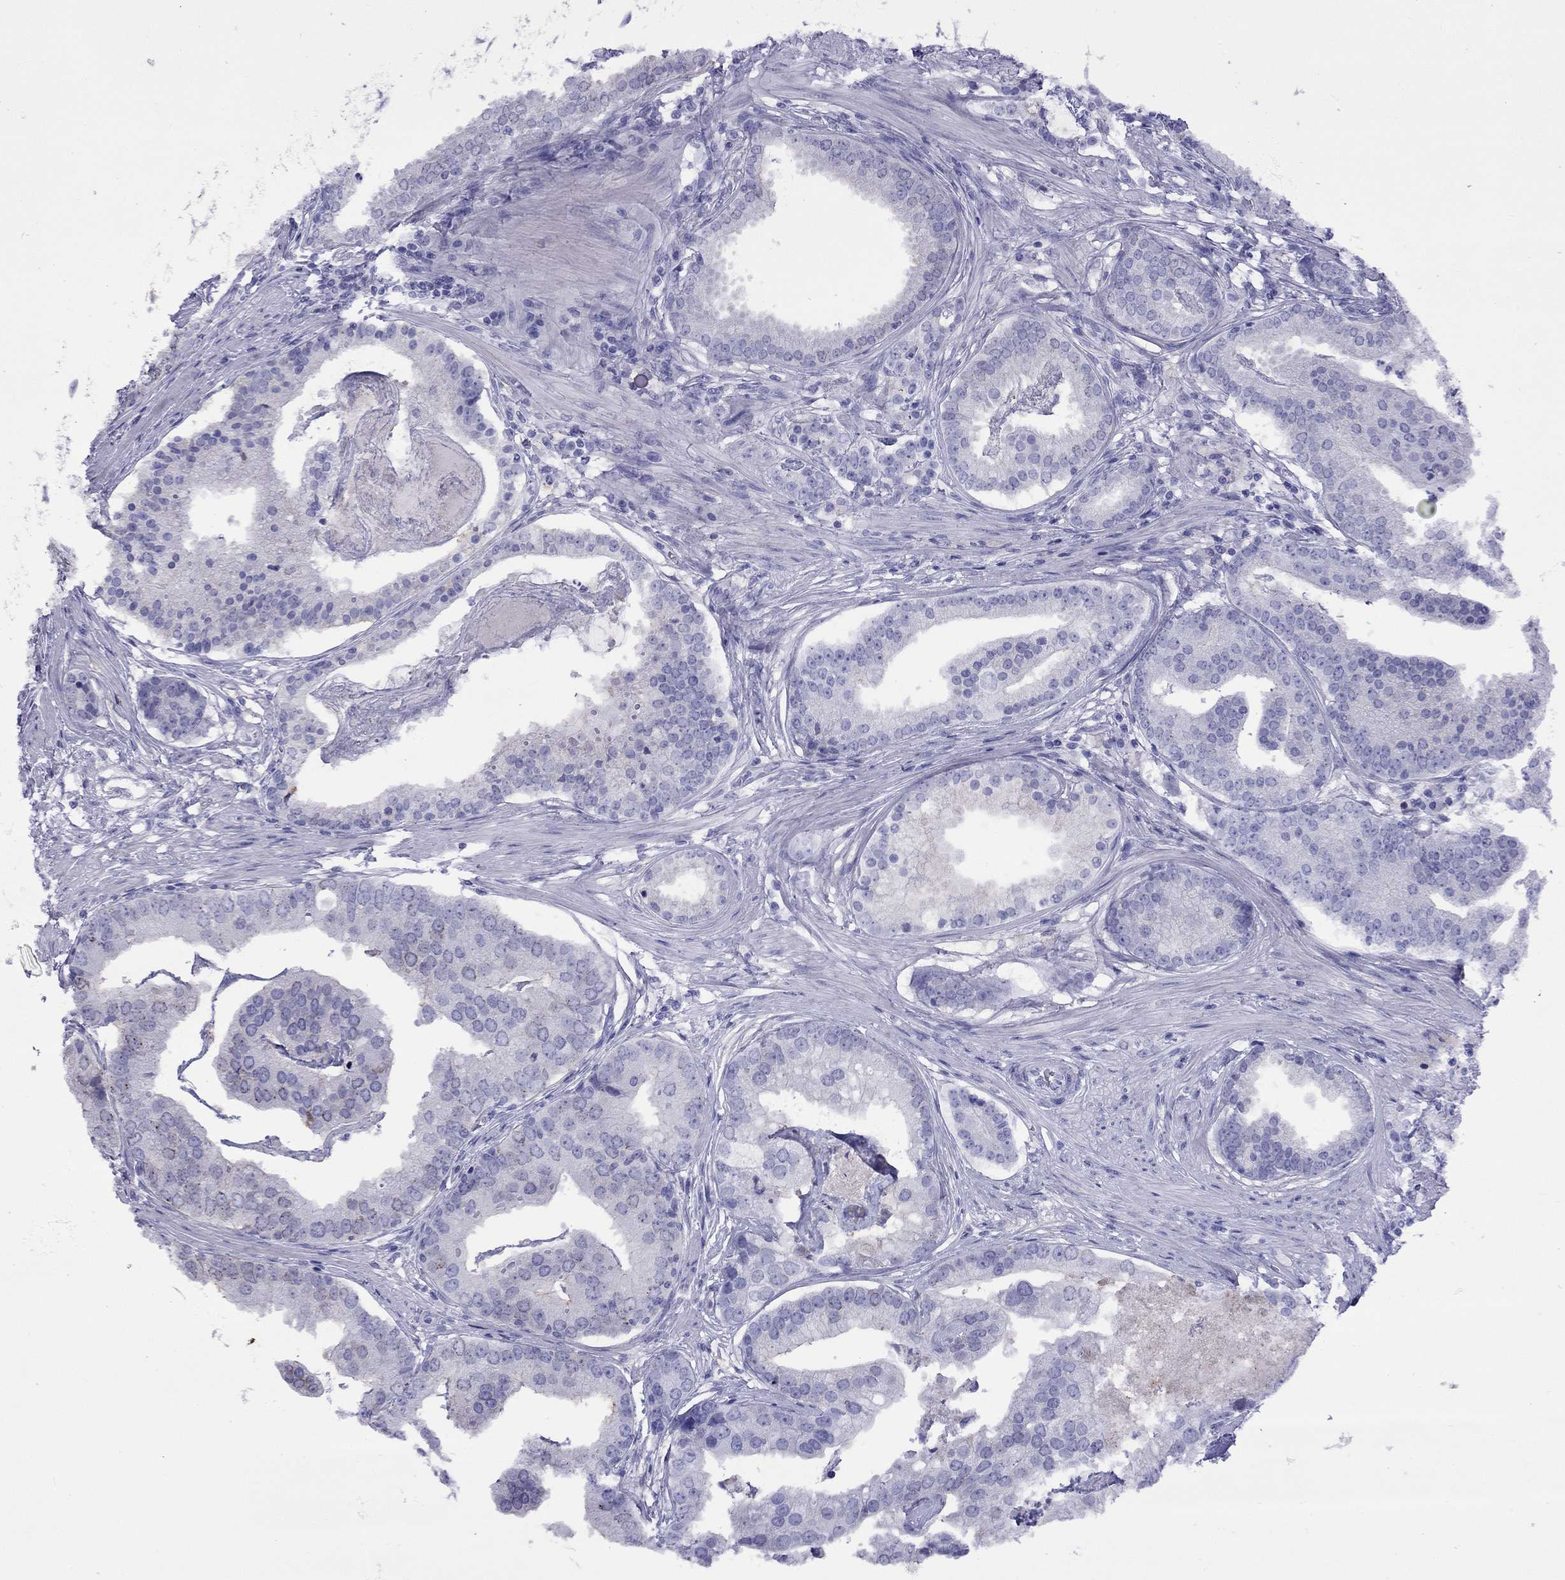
{"staining": {"intensity": "negative", "quantity": "none", "location": "none"}, "tissue": "prostate cancer", "cell_type": "Tumor cells", "image_type": "cancer", "snomed": [{"axis": "morphology", "description": "Adenocarcinoma, NOS"}, {"axis": "topography", "description": "Prostate and seminal vesicle, NOS"}, {"axis": "topography", "description": "Prostate"}], "caption": "This micrograph is of prostate cancer stained with immunohistochemistry to label a protein in brown with the nuclei are counter-stained blue. There is no staining in tumor cells.", "gene": "SLC30A8", "patient": {"sex": "male", "age": 44}}